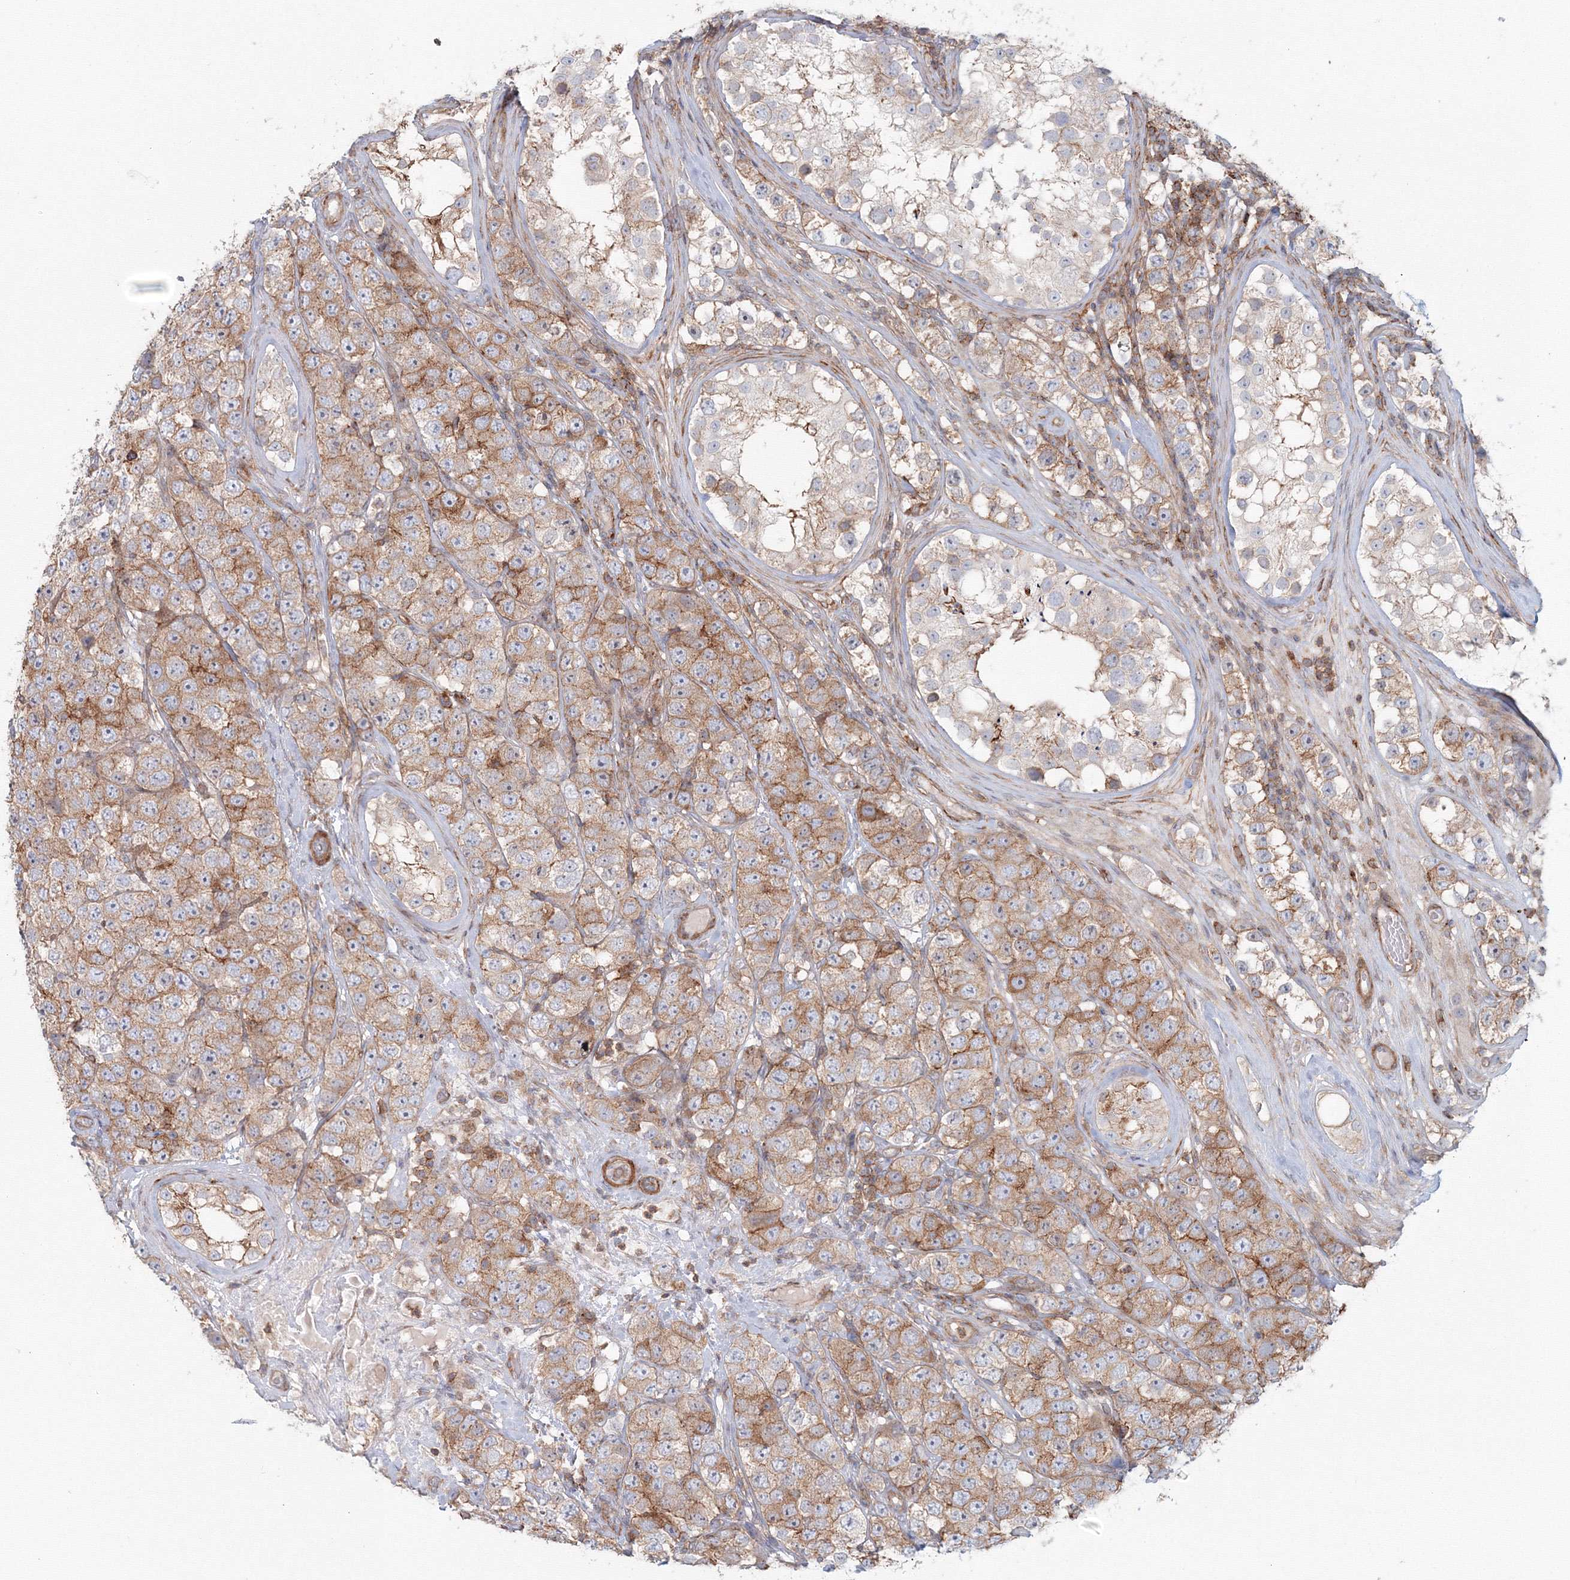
{"staining": {"intensity": "moderate", "quantity": ">75%", "location": "cytoplasmic/membranous"}, "tissue": "testis cancer", "cell_type": "Tumor cells", "image_type": "cancer", "snomed": [{"axis": "morphology", "description": "Seminoma, NOS"}, {"axis": "topography", "description": "Testis"}], "caption": "Tumor cells demonstrate moderate cytoplasmic/membranous staining in approximately >75% of cells in seminoma (testis). (DAB (3,3'-diaminobenzidine) = brown stain, brightfield microscopy at high magnification).", "gene": "SH3PXD2A", "patient": {"sex": "male", "age": 28}}